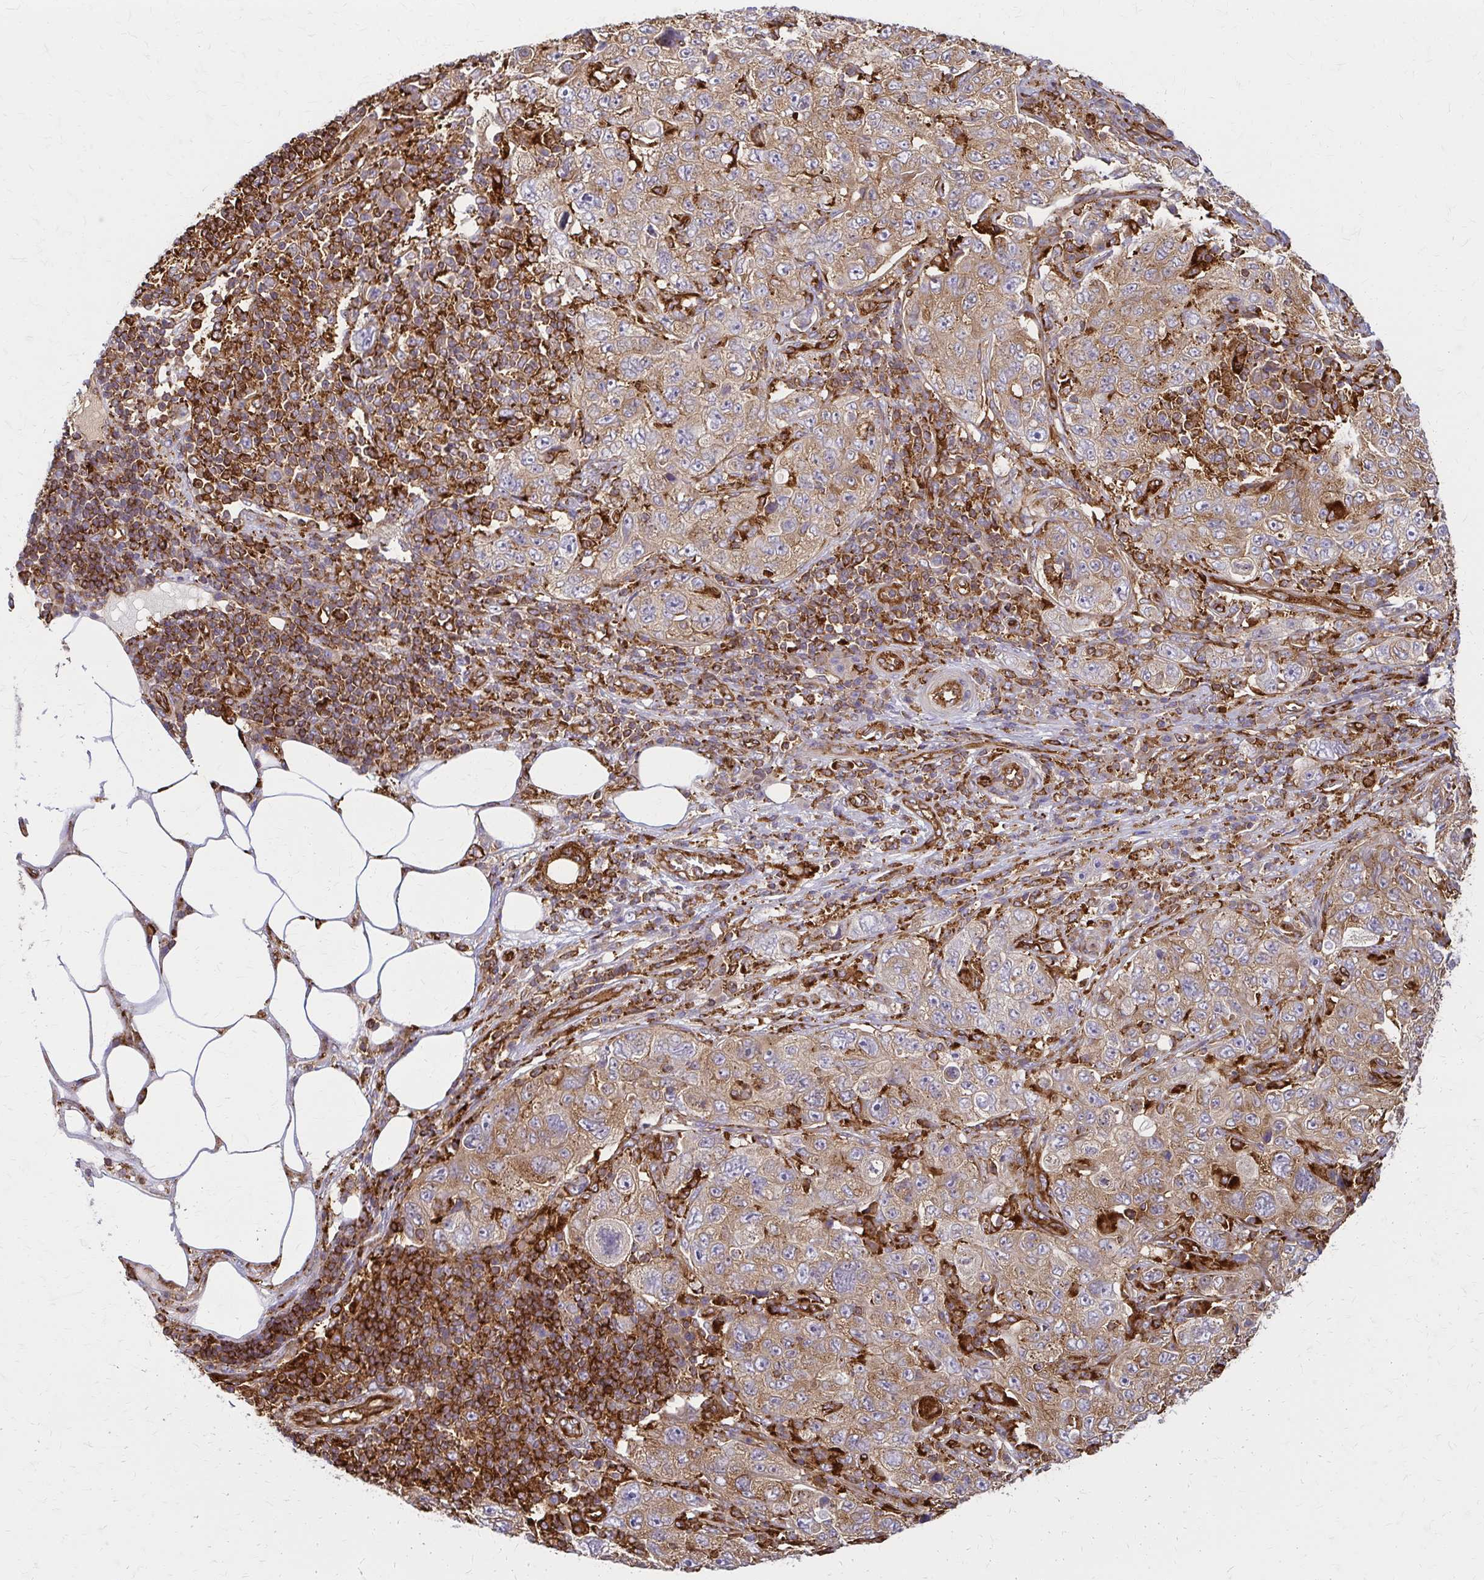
{"staining": {"intensity": "moderate", "quantity": ">75%", "location": "cytoplasmic/membranous"}, "tissue": "pancreatic cancer", "cell_type": "Tumor cells", "image_type": "cancer", "snomed": [{"axis": "morphology", "description": "Adenocarcinoma, NOS"}, {"axis": "topography", "description": "Pancreas"}], "caption": "High-power microscopy captured an immunohistochemistry (IHC) micrograph of pancreatic cancer, revealing moderate cytoplasmic/membranous expression in approximately >75% of tumor cells.", "gene": "WASF2", "patient": {"sex": "male", "age": 68}}